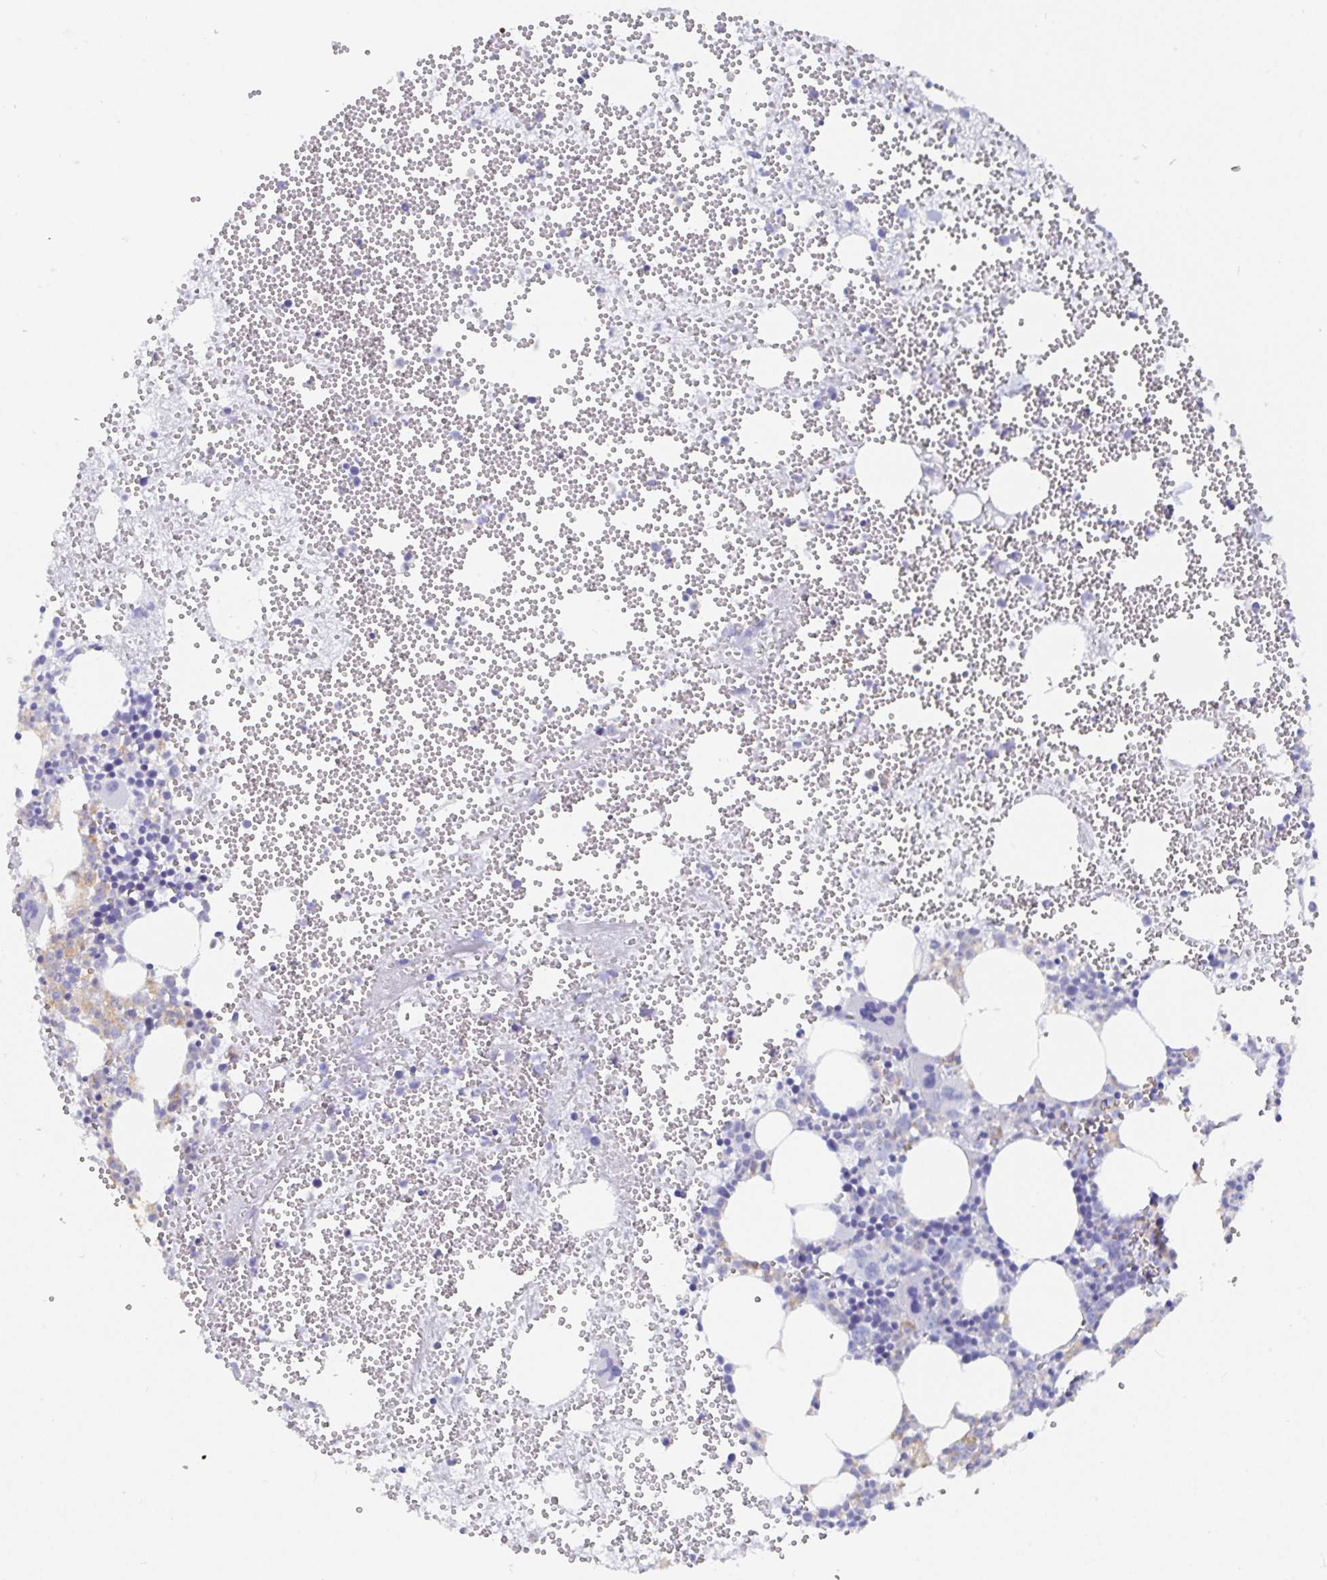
{"staining": {"intensity": "negative", "quantity": "none", "location": "none"}, "tissue": "bone marrow", "cell_type": "Hematopoietic cells", "image_type": "normal", "snomed": [{"axis": "morphology", "description": "Normal tissue, NOS"}, {"axis": "topography", "description": "Bone marrow"}], "caption": "Histopathology image shows no significant protein positivity in hematopoietic cells of normal bone marrow. (Immunohistochemistry (ihc), brightfield microscopy, high magnification).", "gene": "CLDN8", "patient": {"sex": "female", "age": 57}}